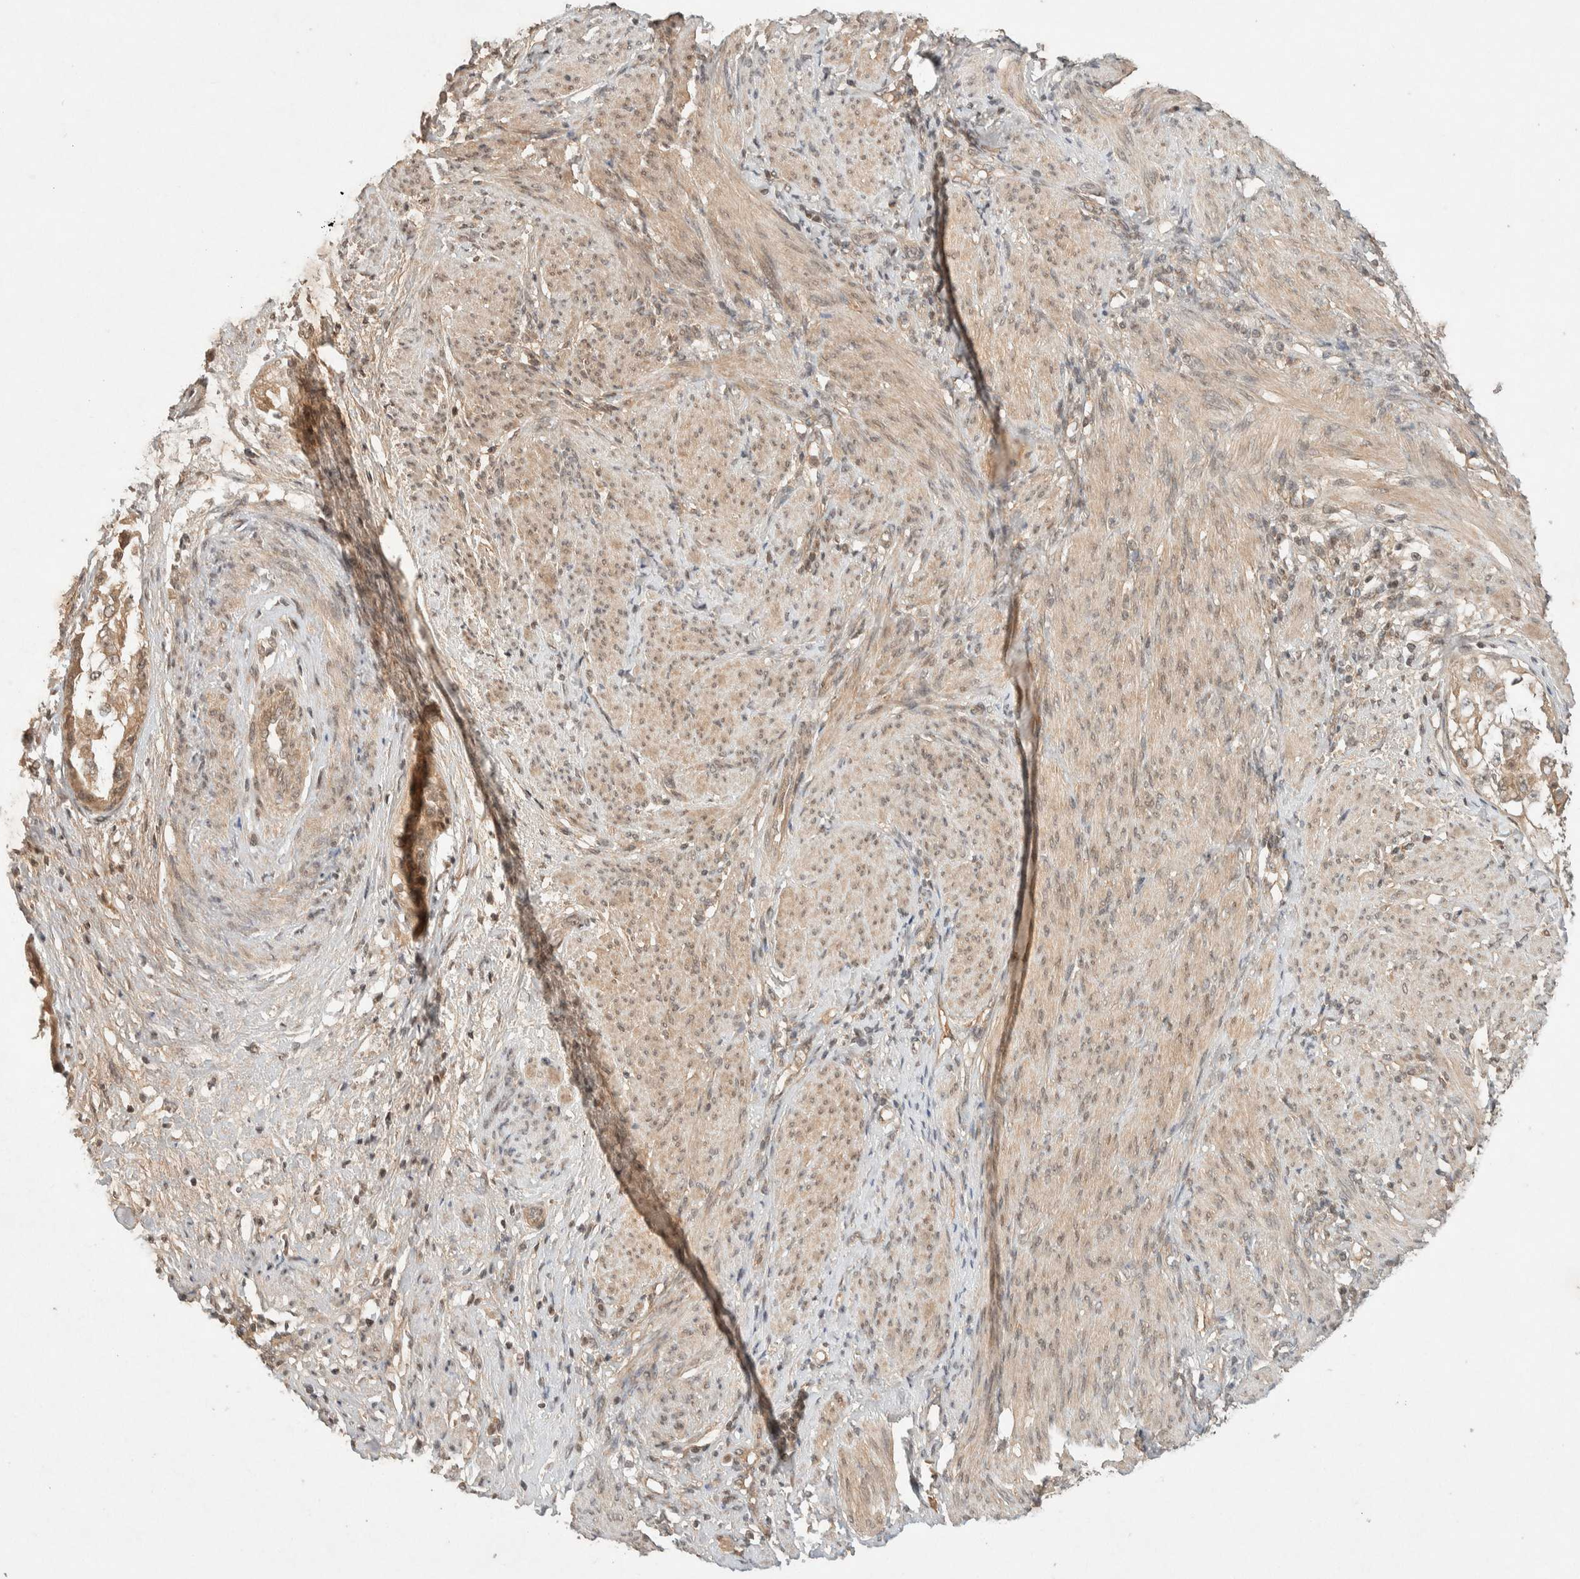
{"staining": {"intensity": "moderate", "quantity": ">75%", "location": "cytoplasmic/membranous,nuclear"}, "tissue": "endometrial cancer", "cell_type": "Tumor cells", "image_type": "cancer", "snomed": [{"axis": "morphology", "description": "Adenocarcinoma, NOS"}, {"axis": "topography", "description": "Endometrium"}], "caption": "Protein analysis of adenocarcinoma (endometrial) tissue exhibits moderate cytoplasmic/membranous and nuclear expression in about >75% of tumor cells.", "gene": "THRA", "patient": {"sex": "female", "age": 85}}